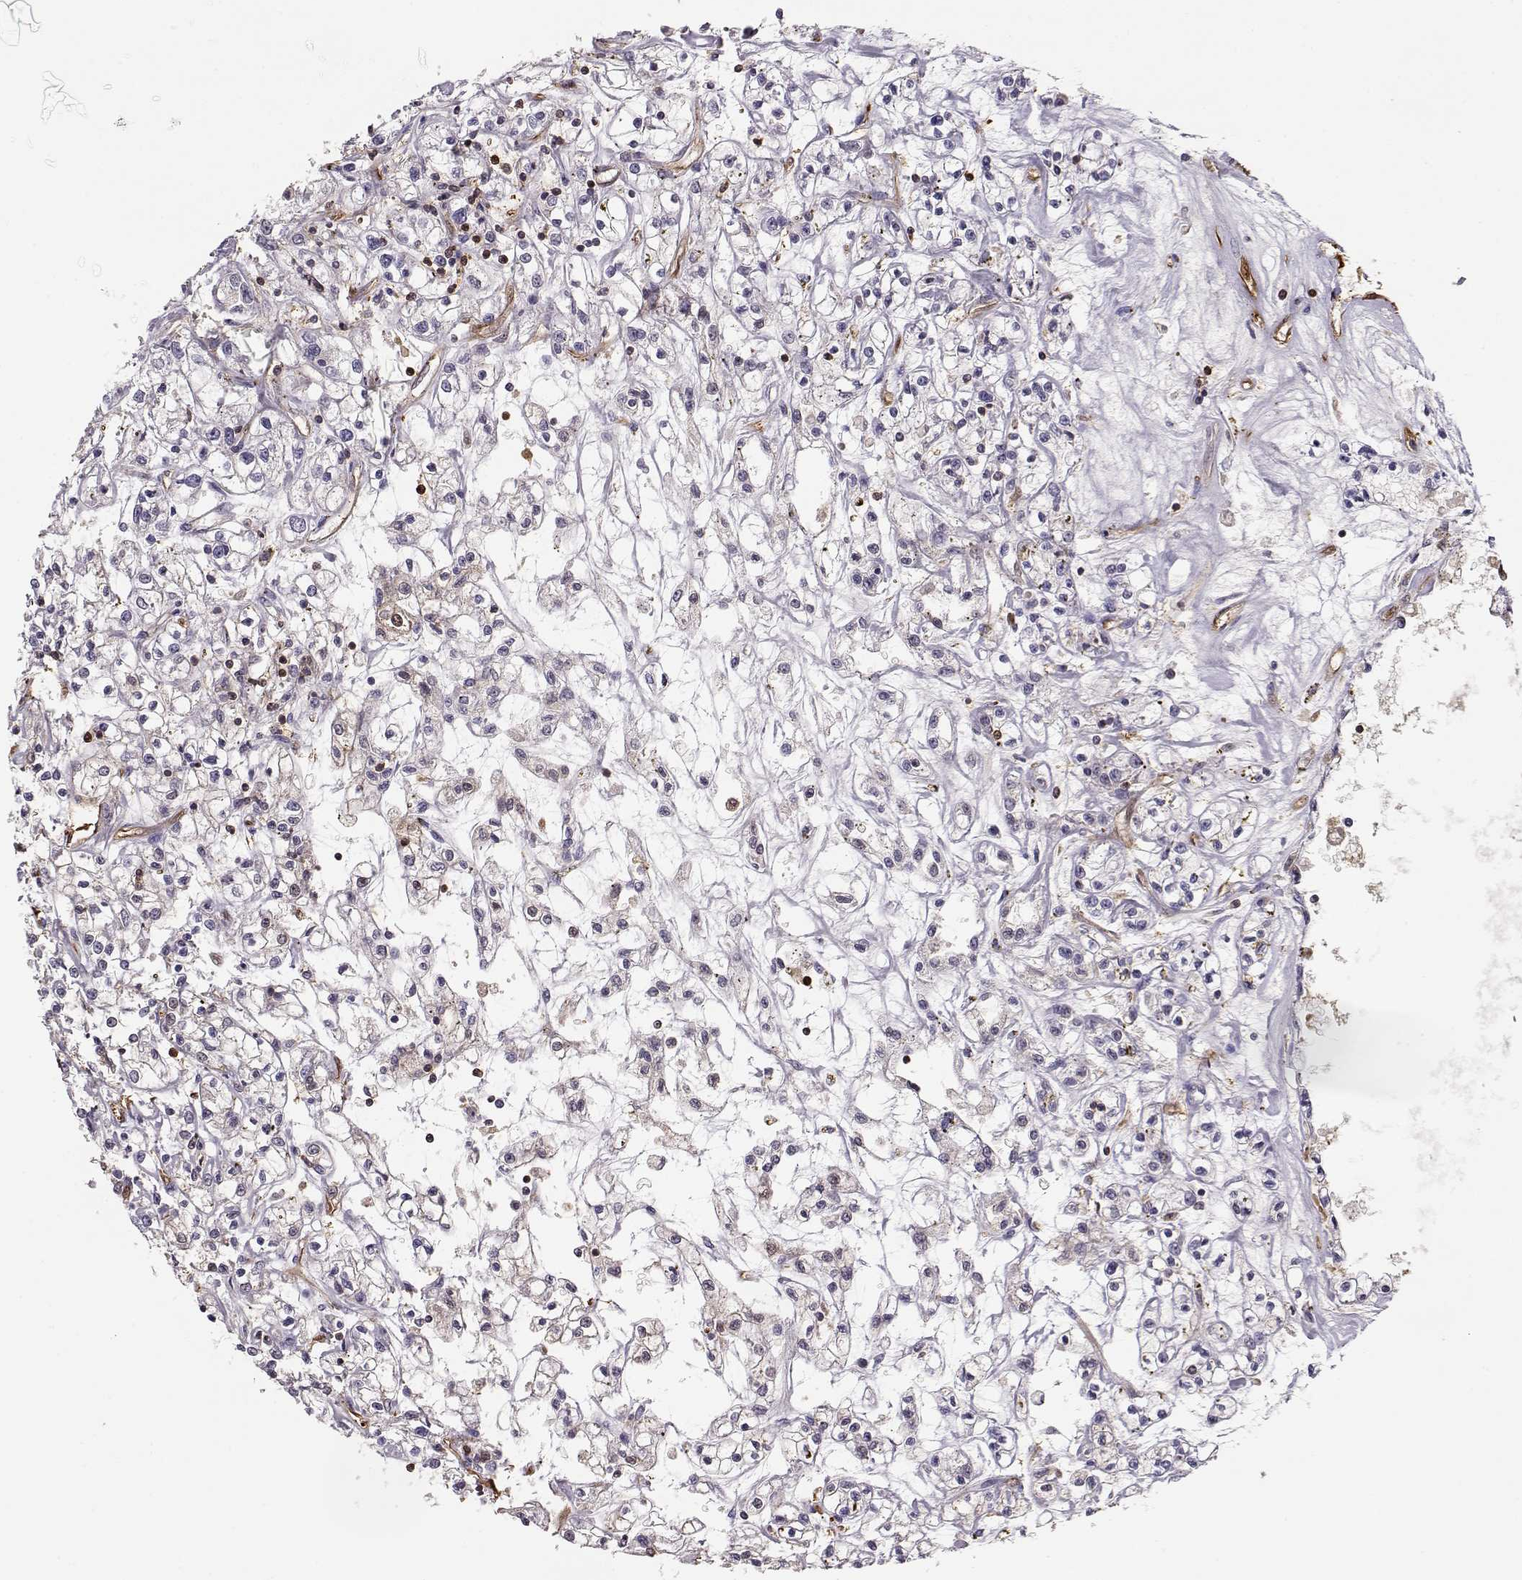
{"staining": {"intensity": "negative", "quantity": "none", "location": "none"}, "tissue": "renal cancer", "cell_type": "Tumor cells", "image_type": "cancer", "snomed": [{"axis": "morphology", "description": "Adenocarcinoma, NOS"}, {"axis": "topography", "description": "Kidney"}], "caption": "Human renal cancer (adenocarcinoma) stained for a protein using immunohistochemistry demonstrates no positivity in tumor cells.", "gene": "PNP", "patient": {"sex": "female", "age": 59}}